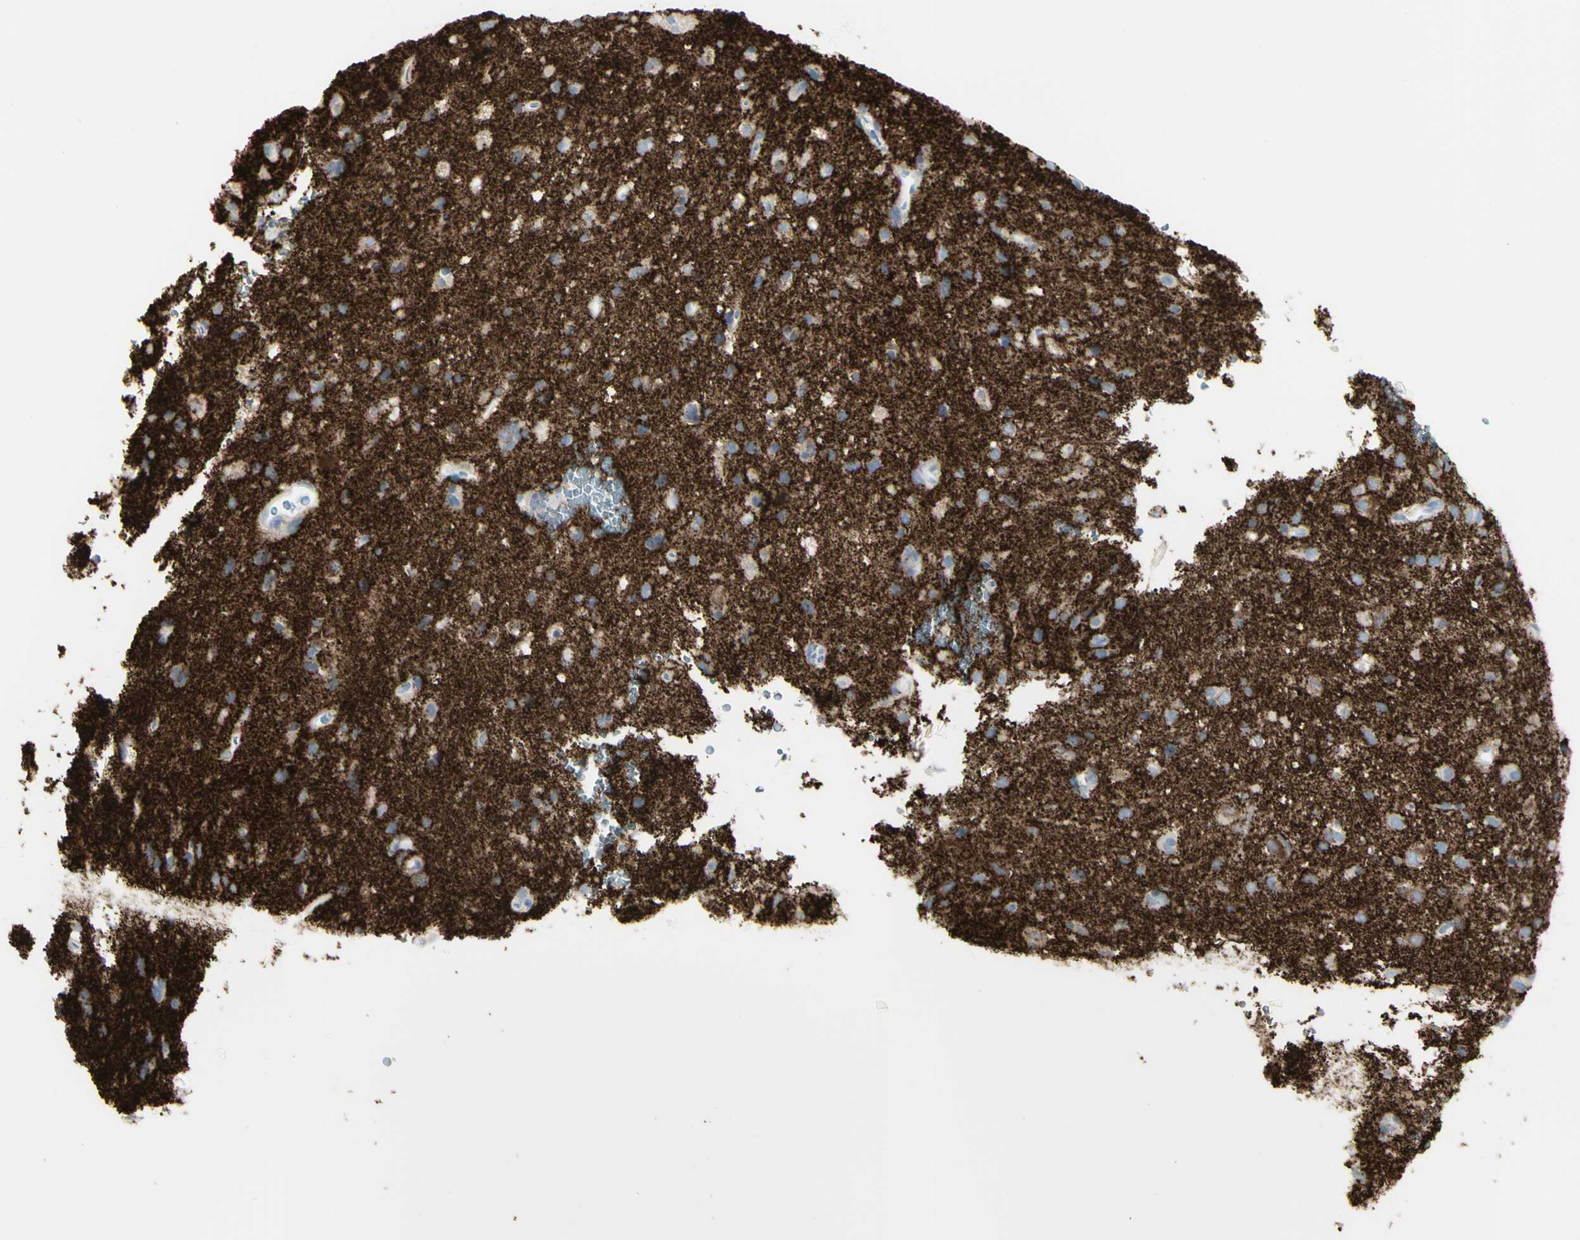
{"staining": {"intensity": "weak", "quantity": ">75%", "location": "cytoplasmic/membranous"}, "tissue": "glioma", "cell_type": "Tumor cells", "image_type": "cancer", "snomed": [{"axis": "morphology", "description": "Glioma, malignant, Low grade"}, {"axis": "topography", "description": "Brain"}], "caption": "High-power microscopy captured an immunohistochemistry (IHC) photomicrograph of glioma, revealing weak cytoplasmic/membranous expression in about >75% of tumor cells. (DAB (3,3'-diaminobenzidine) IHC, brown staining for protein, blue staining for nuclei).", "gene": "ENSG00000198211", "patient": {"sex": "male", "age": 77}}